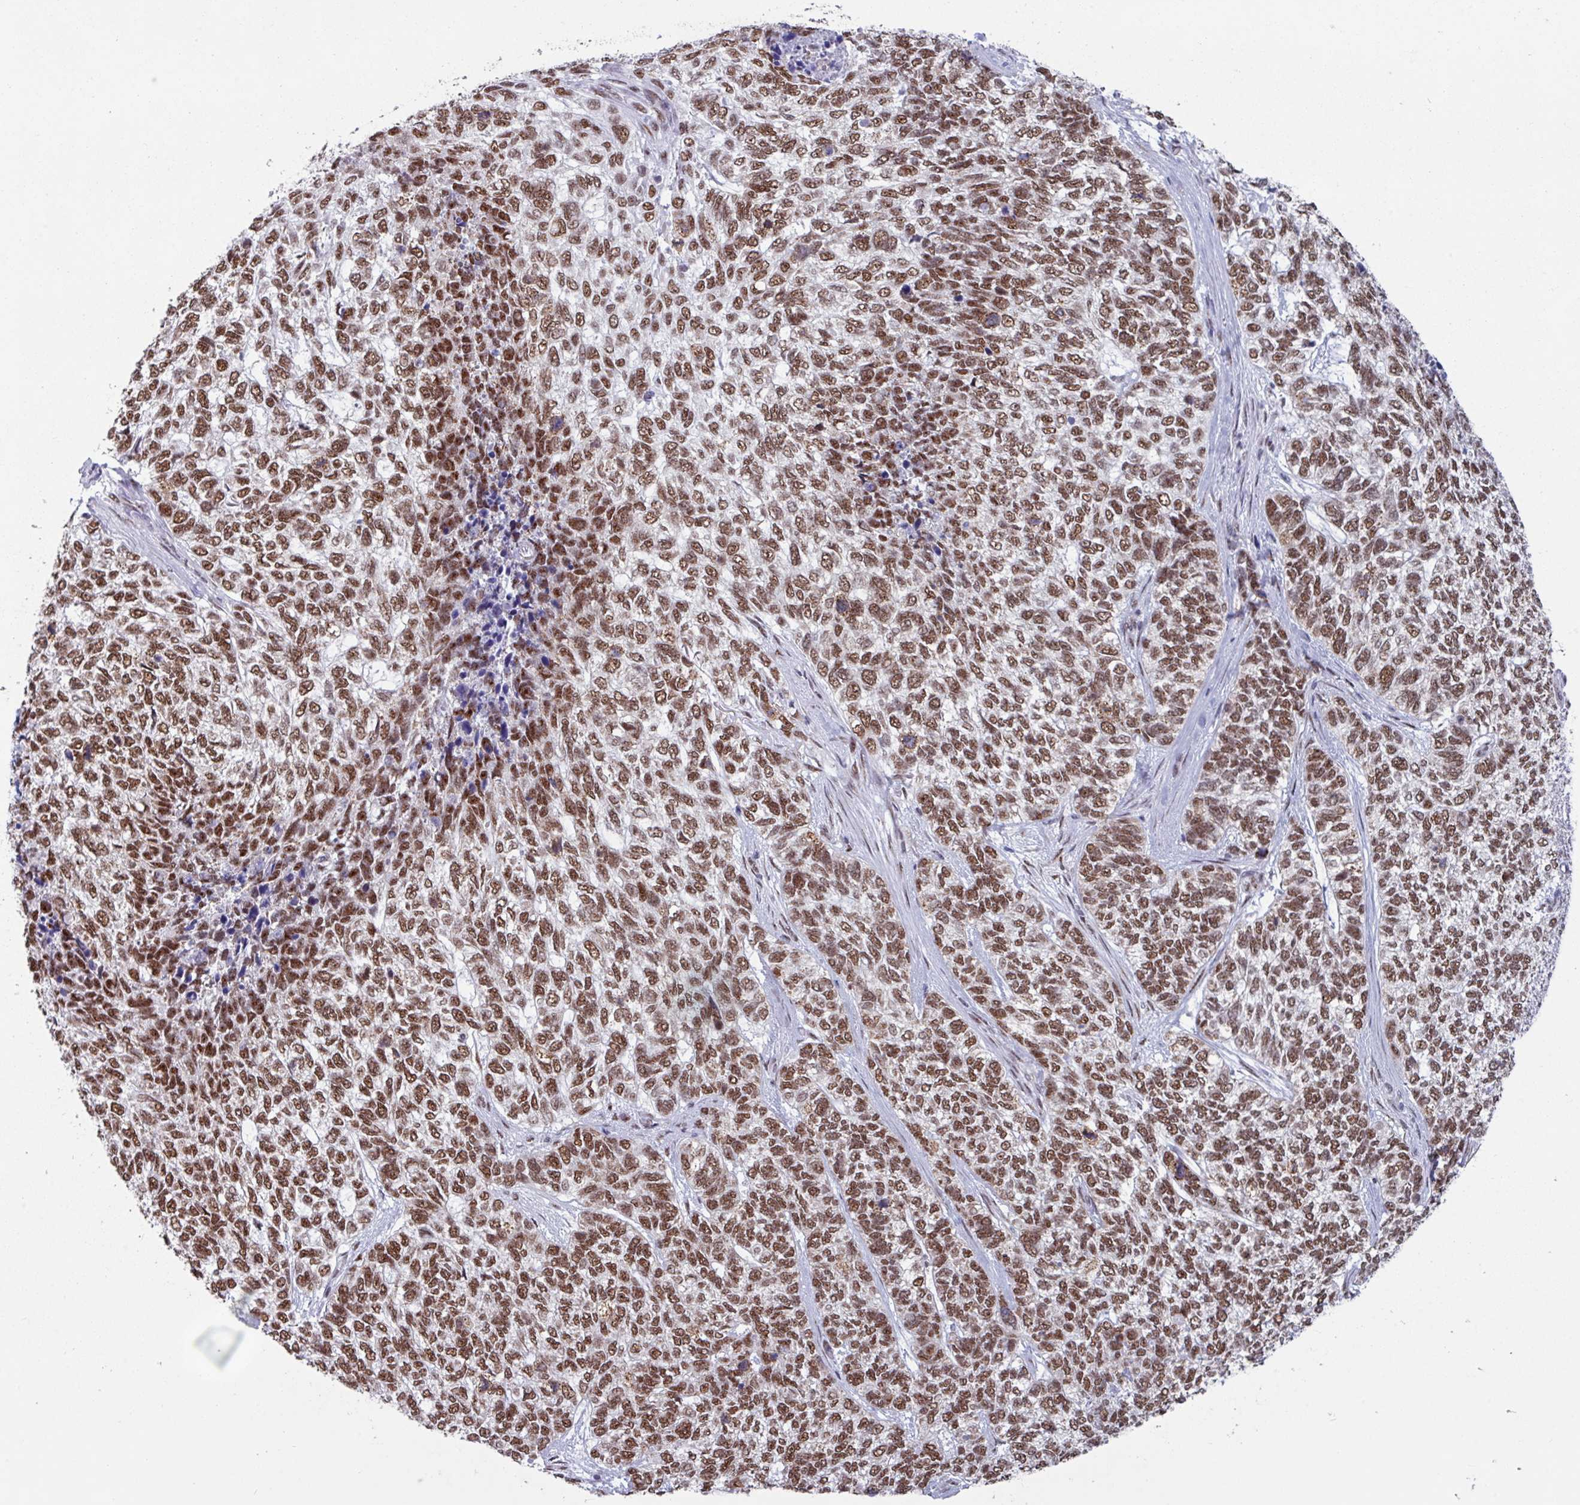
{"staining": {"intensity": "moderate", "quantity": ">75%", "location": "nuclear"}, "tissue": "skin cancer", "cell_type": "Tumor cells", "image_type": "cancer", "snomed": [{"axis": "morphology", "description": "Basal cell carcinoma"}, {"axis": "topography", "description": "Skin"}], "caption": "Basal cell carcinoma (skin) stained with DAB (3,3'-diaminobenzidine) IHC displays medium levels of moderate nuclear expression in about >75% of tumor cells.", "gene": "PUF60", "patient": {"sex": "female", "age": 65}}